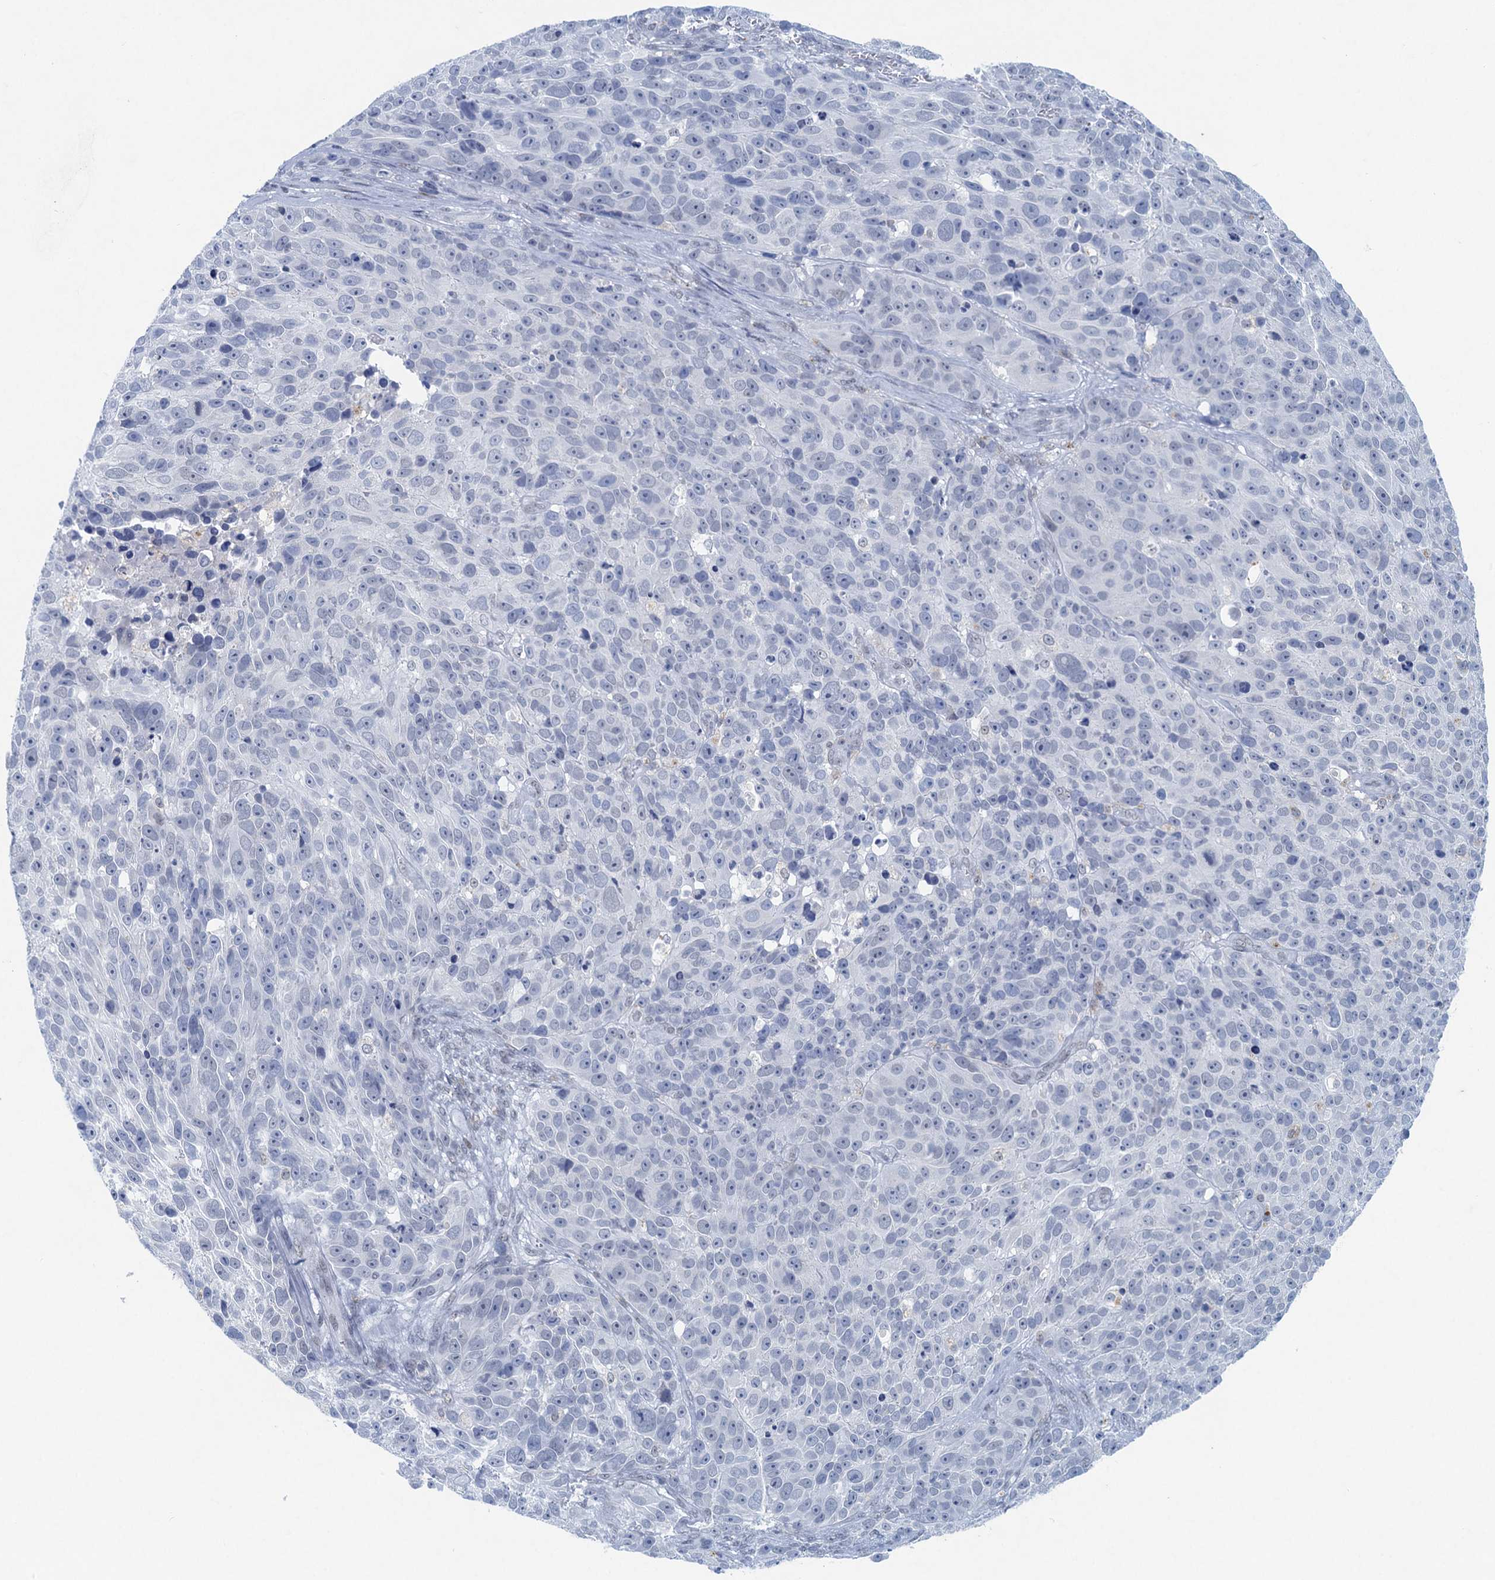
{"staining": {"intensity": "negative", "quantity": "none", "location": "none"}, "tissue": "melanoma", "cell_type": "Tumor cells", "image_type": "cancer", "snomed": [{"axis": "morphology", "description": "Malignant melanoma, NOS"}, {"axis": "topography", "description": "Skin"}], "caption": "High power microscopy image of an immunohistochemistry micrograph of melanoma, revealing no significant expression in tumor cells. (Brightfield microscopy of DAB (3,3'-diaminobenzidine) immunohistochemistry at high magnification).", "gene": "HAPSTR1", "patient": {"sex": "male", "age": 84}}